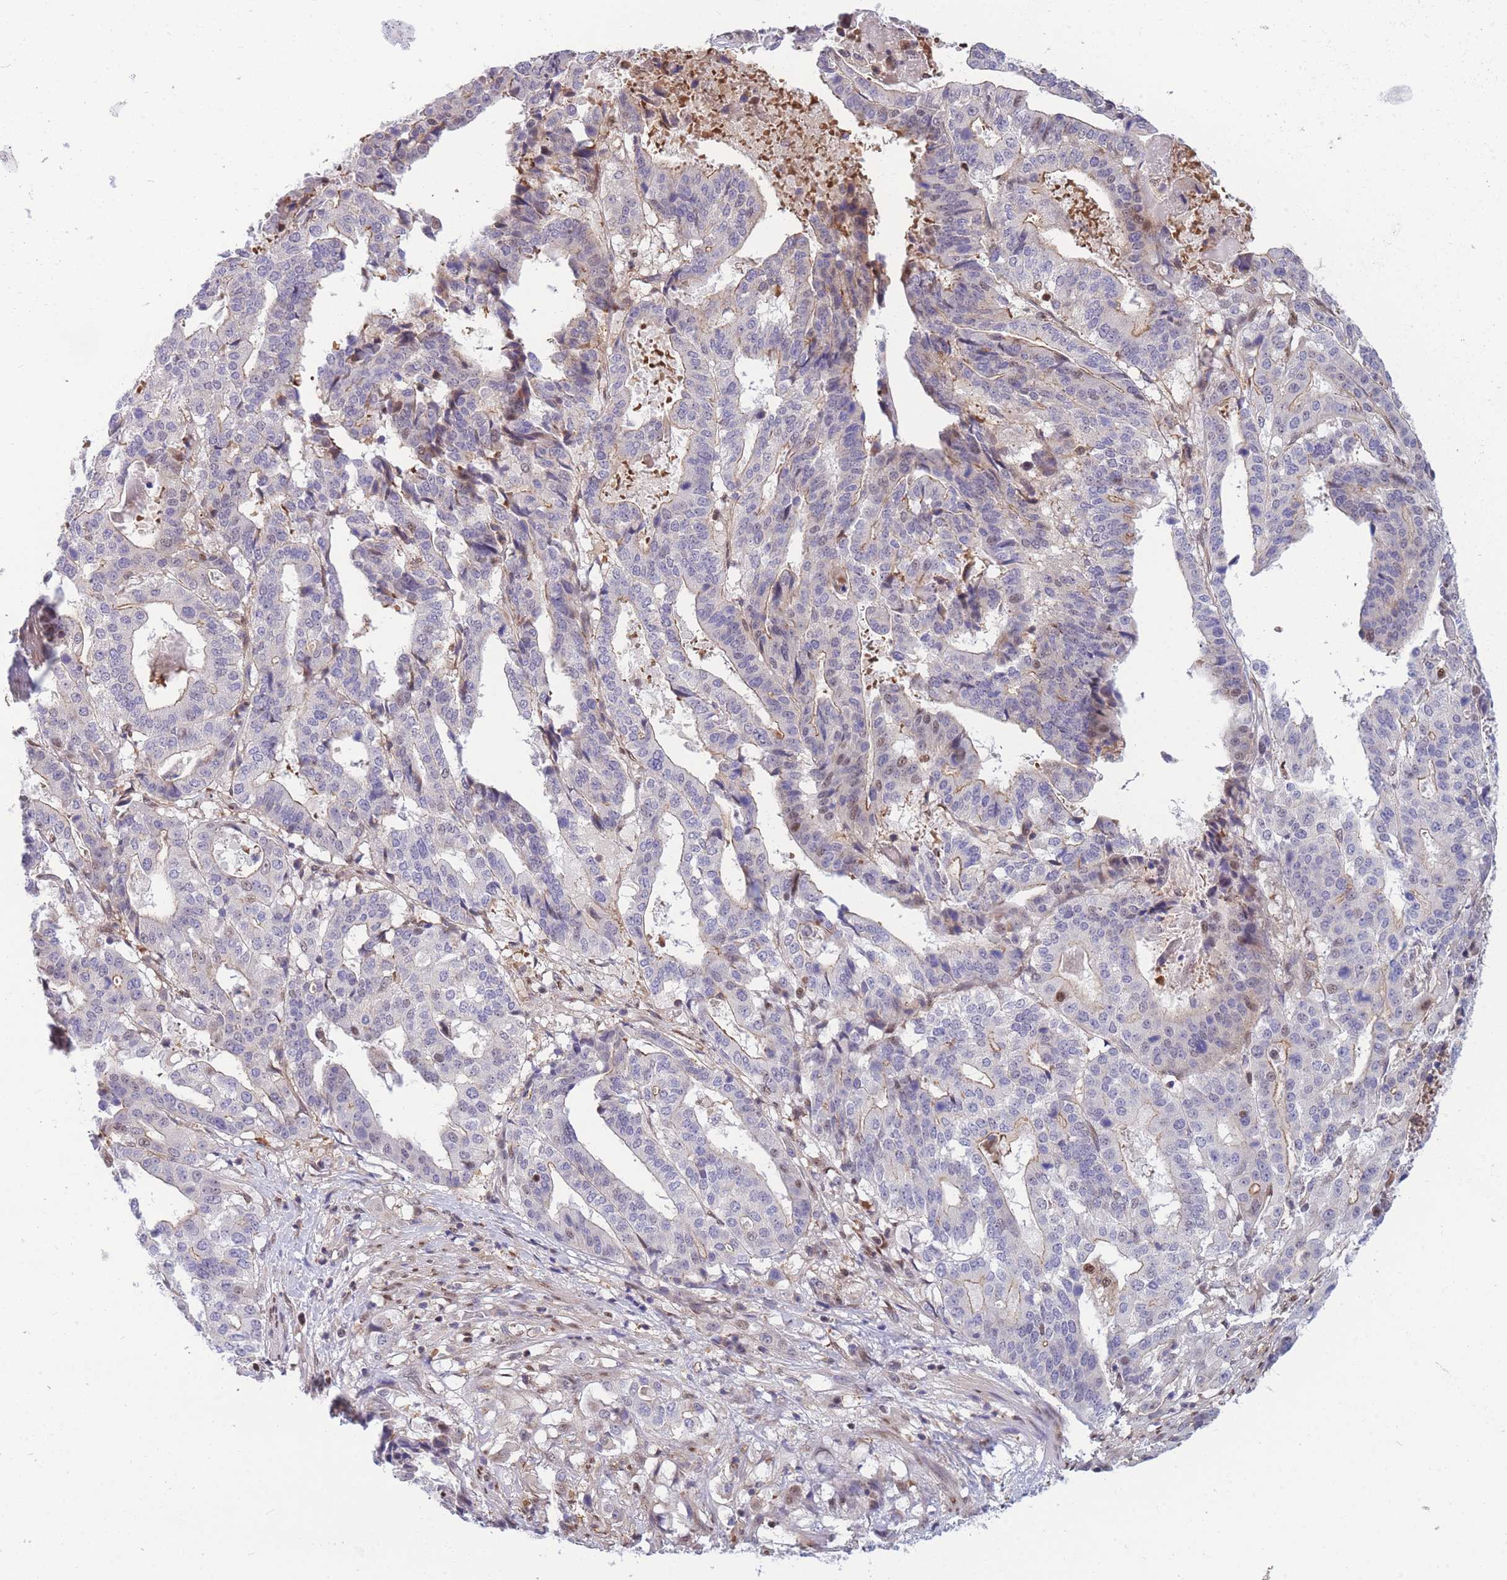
{"staining": {"intensity": "weak", "quantity": "25%-75%", "location": "cytoplasmic/membranous"}, "tissue": "stomach cancer", "cell_type": "Tumor cells", "image_type": "cancer", "snomed": [{"axis": "morphology", "description": "Adenocarcinoma, NOS"}, {"axis": "topography", "description": "Stomach"}], "caption": "Approximately 25%-75% of tumor cells in human stomach adenocarcinoma show weak cytoplasmic/membranous protein staining as visualized by brown immunohistochemical staining.", "gene": "CRACD", "patient": {"sex": "male", "age": 48}}